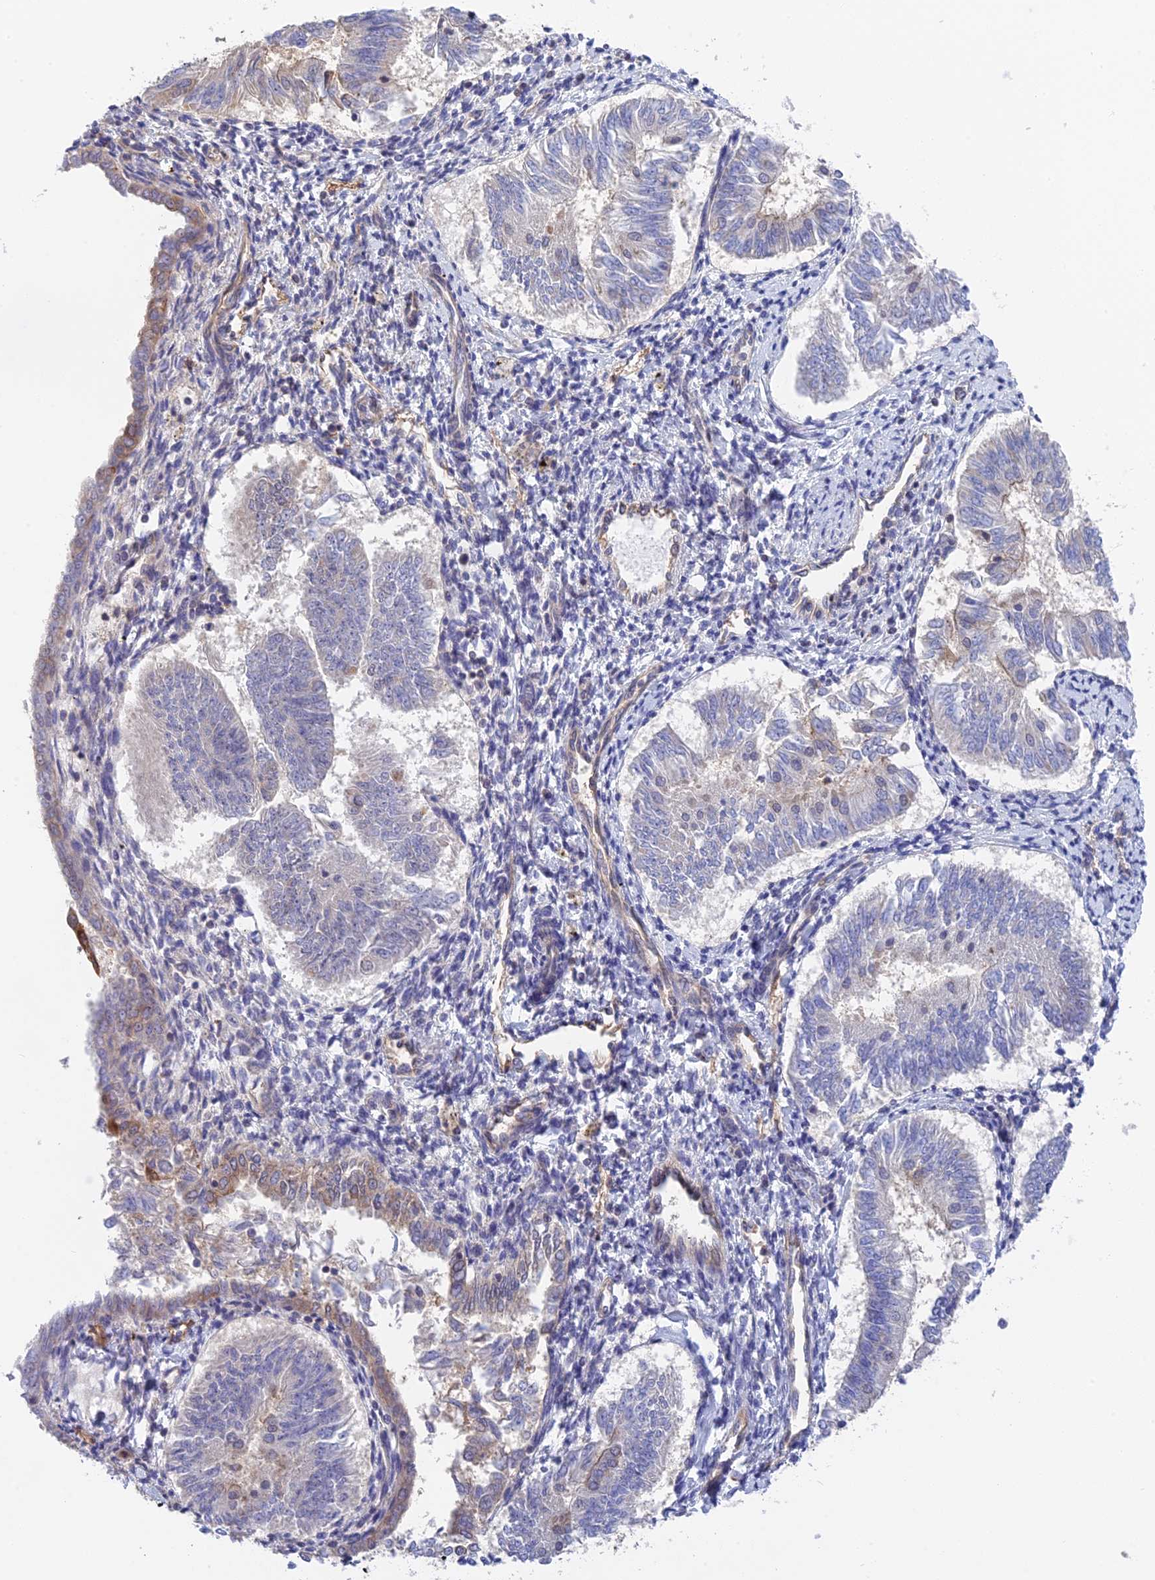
{"staining": {"intensity": "negative", "quantity": "none", "location": "none"}, "tissue": "endometrial cancer", "cell_type": "Tumor cells", "image_type": "cancer", "snomed": [{"axis": "morphology", "description": "Adenocarcinoma, NOS"}, {"axis": "topography", "description": "Endometrium"}], "caption": "IHC of human endometrial cancer (adenocarcinoma) reveals no positivity in tumor cells.", "gene": "TCEA1", "patient": {"sex": "female", "age": 58}}